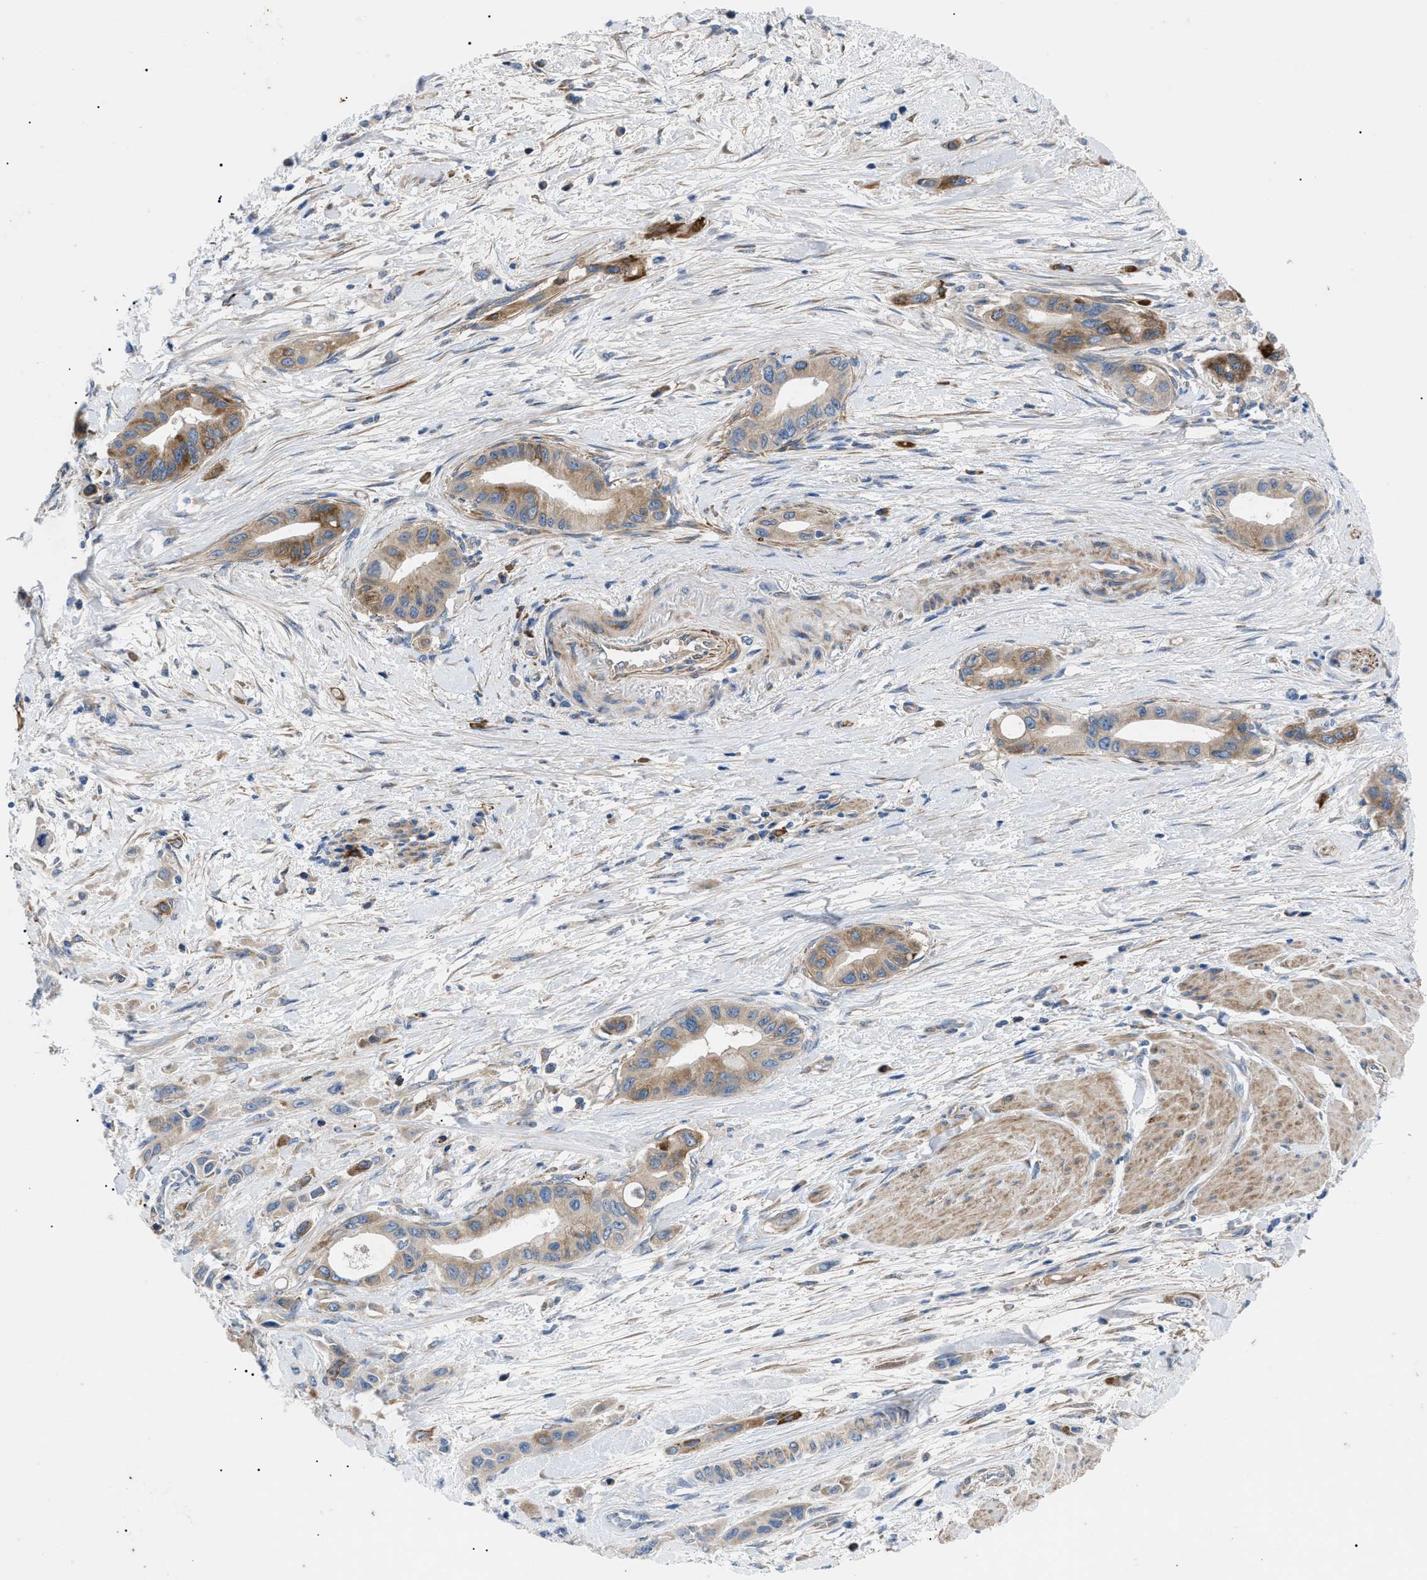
{"staining": {"intensity": "moderate", "quantity": ">75%", "location": "cytoplasmic/membranous"}, "tissue": "pancreatic cancer", "cell_type": "Tumor cells", "image_type": "cancer", "snomed": [{"axis": "morphology", "description": "Adenocarcinoma, NOS"}, {"axis": "topography", "description": "Pancreas"}], "caption": "An image showing moderate cytoplasmic/membranous staining in about >75% of tumor cells in pancreatic cancer, as visualized by brown immunohistochemical staining.", "gene": "HSPB8", "patient": {"sex": "female", "age": 73}}